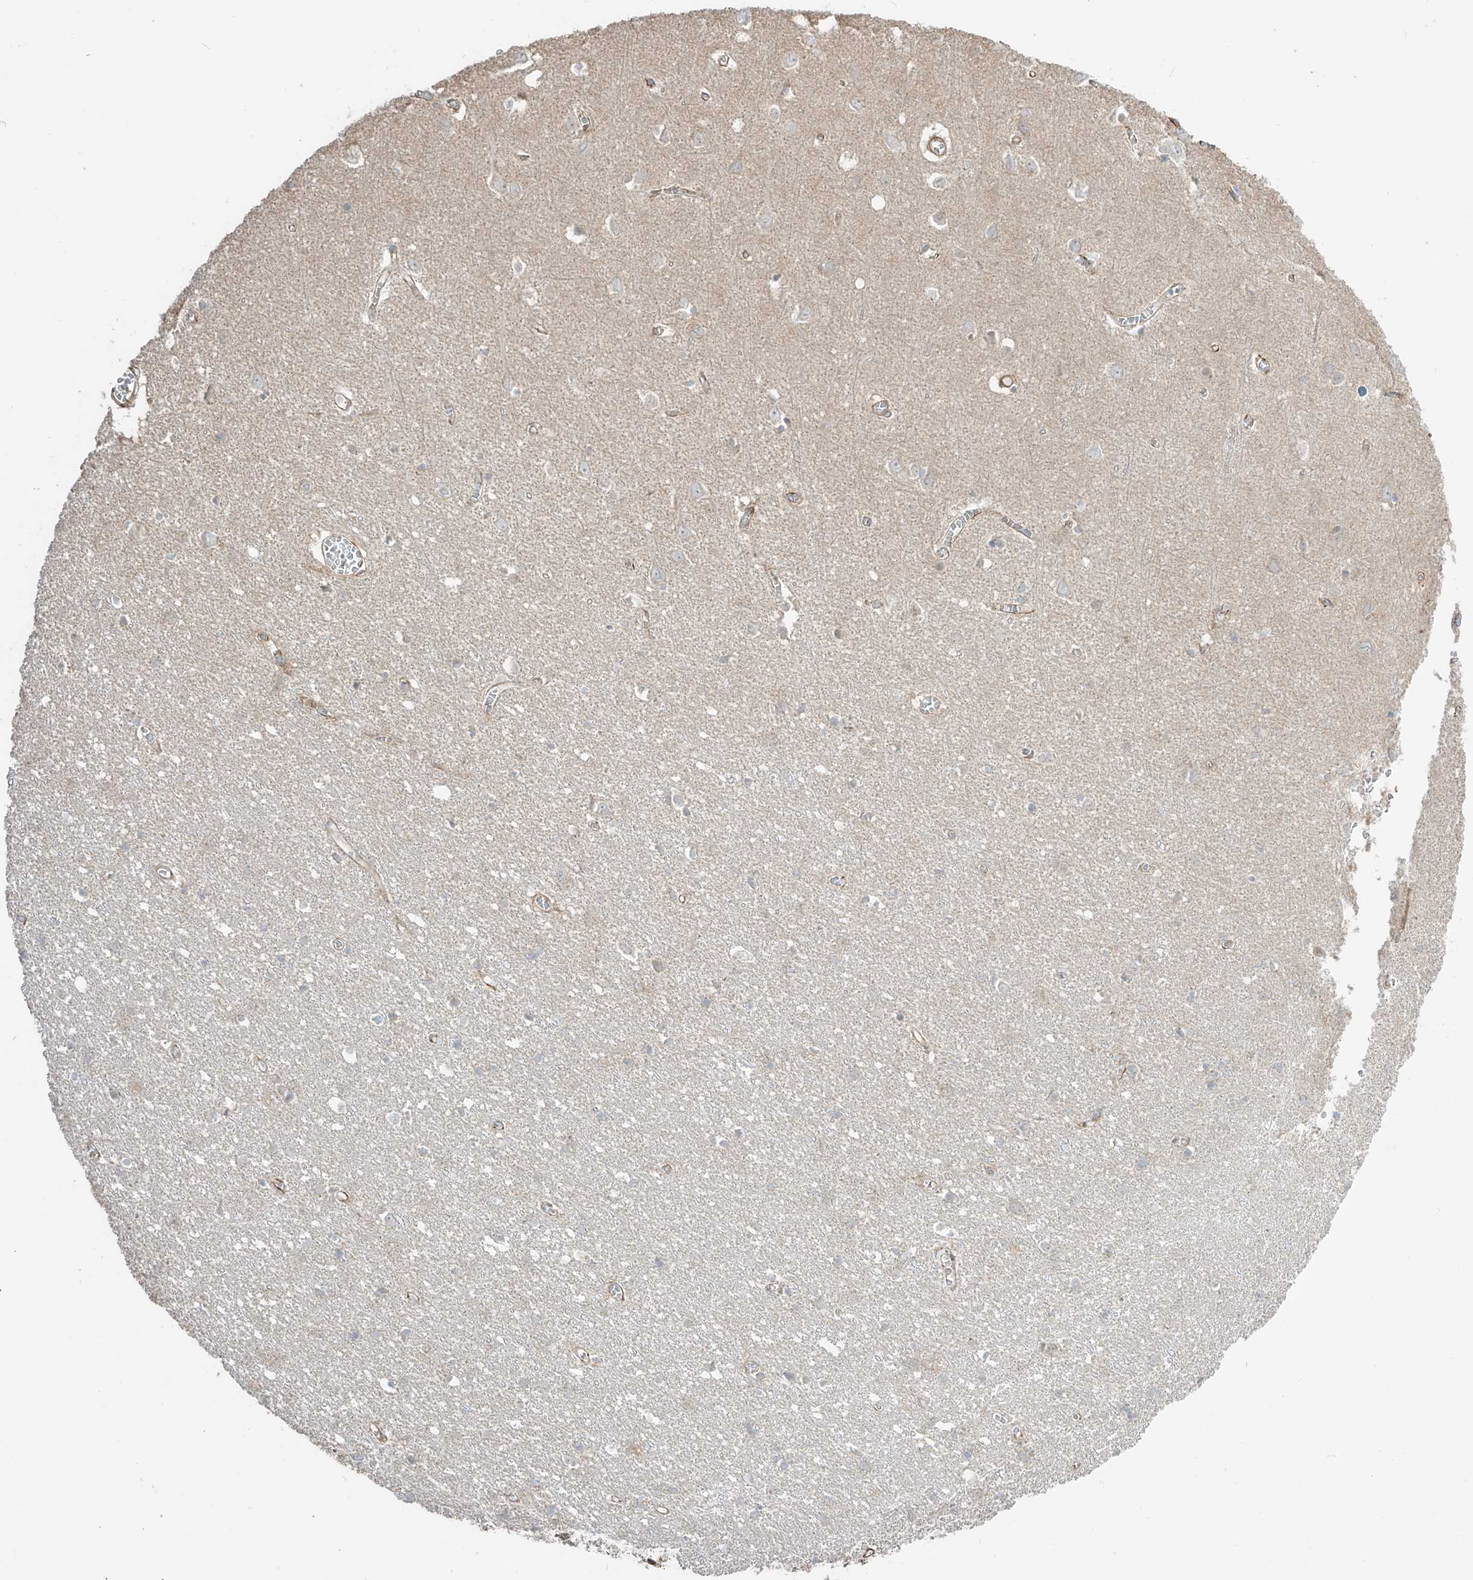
{"staining": {"intensity": "moderate", "quantity": ">75%", "location": "cytoplasmic/membranous"}, "tissue": "cerebral cortex", "cell_type": "Endothelial cells", "image_type": "normal", "snomed": [{"axis": "morphology", "description": "Normal tissue, NOS"}, {"axis": "topography", "description": "Cerebral cortex"}], "caption": "Cerebral cortex was stained to show a protein in brown. There is medium levels of moderate cytoplasmic/membranous expression in about >75% of endothelial cells. (Stains: DAB (3,3'-diaminobenzidine) in brown, nuclei in blue, Microscopy: brightfield microscopy at high magnification).", "gene": "ENTR1", "patient": {"sex": "female", "age": 64}}